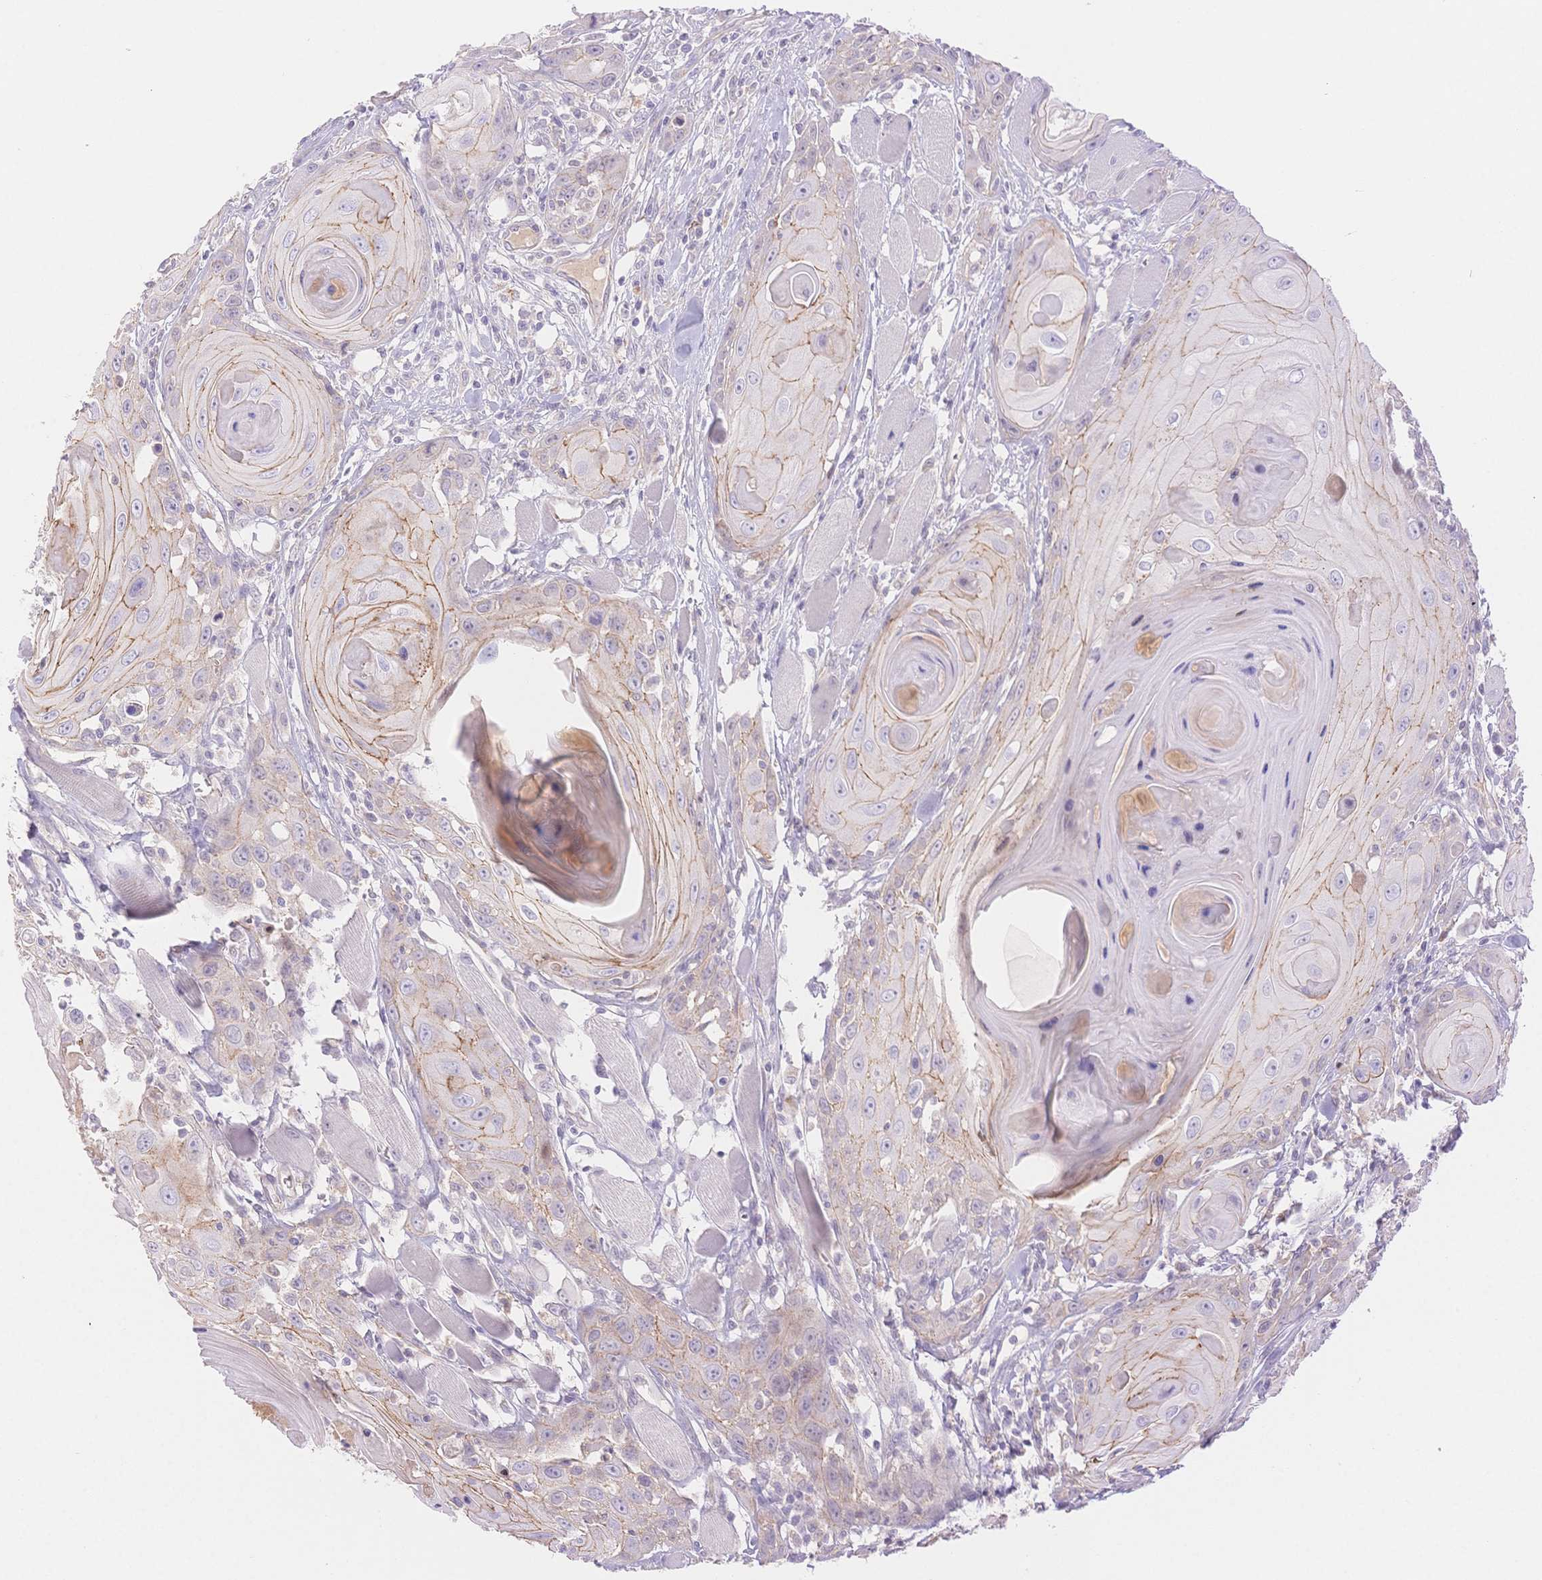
{"staining": {"intensity": "moderate", "quantity": "<25%", "location": "cytoplasmic/membranous"}, "tissue": "head and neck cancer", "cell_type": "Tumor cells", "image_type": "cancer", "snomed": [{"axis": "morphology", "description": "Squamous cell carcinoma, NOS"}, {"axis": "topography", "description": "Head-Neck"}], "caption": "Moderate cytoplasmic/membranous positivity for a protein is seen in about <25% of tumor cells of head and neck cancer (squamous cell carcinoma) using immunohistochemistry (IHC).", "gene": "WDR54", "patient": {"sex": "female", "age": 80}}